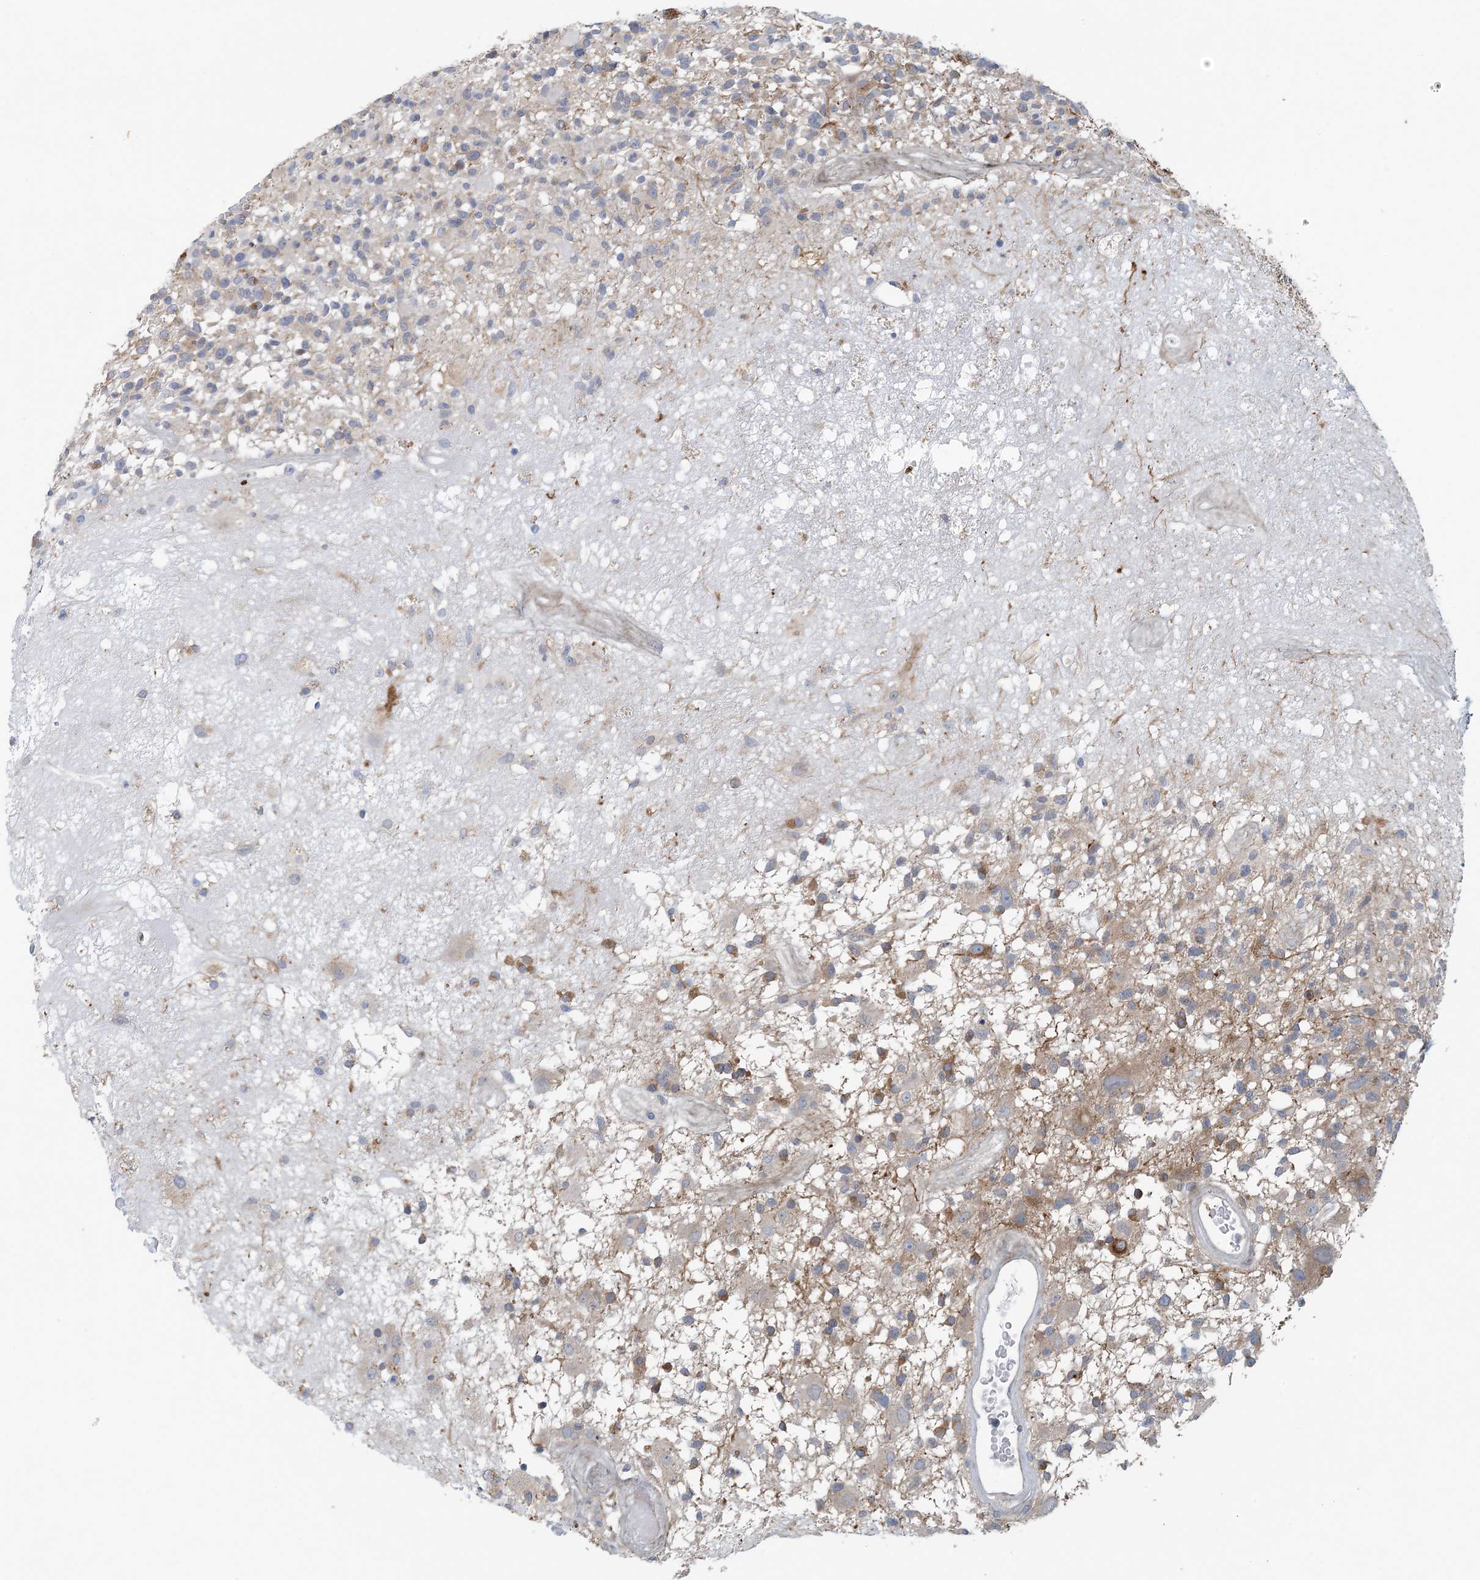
{"staining": {"intensity": "moderate", "quantity": "<25%", "location": "cytoplasmic/membranous"}, "tissue": "glioma", "cell_type": "Tumor cells", "image_type": "cancer", "snomed": [{"axis": "morphology", "description": "Glioma, malignant, High grade"}, {"axis": "morphology", "description": "Glioblastoma, NOS"}, {"axis": "topography", "description": "Brain"}], "caption": "Immunohistochemistry (IHC) micrograph of glioma stained for a protein (brown), which displays low levels of moderate cytoplasmic/membranous staining in about <25% of tumor cells.", "gene": "HIKESHI", "patient": {"sex": "male", "age": 60}}